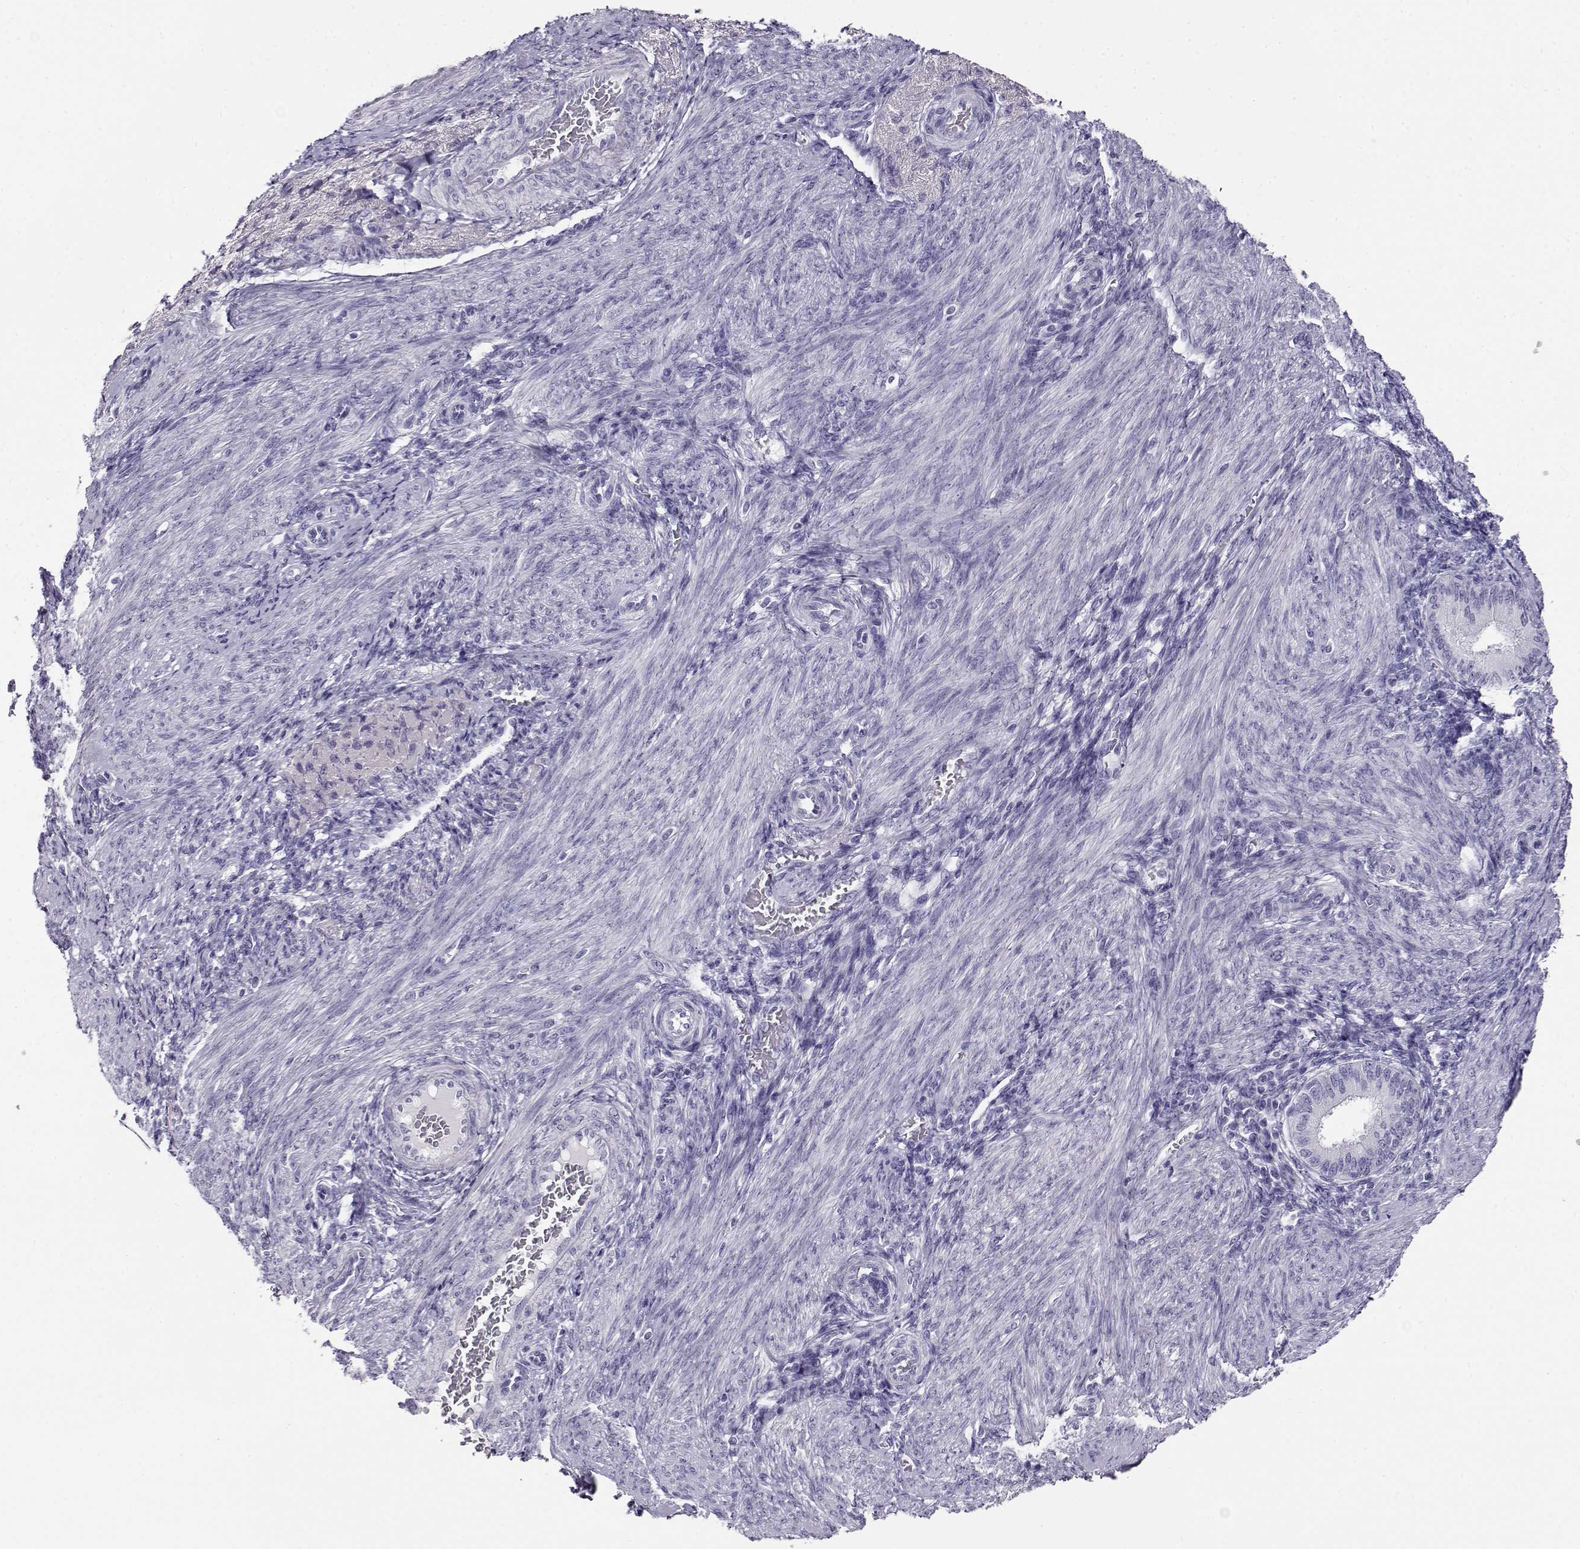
{"staining": {"intensity": "negative", "quantity": "none", "location": "none"}, "tissue": "endometrium", "cell_type": "Cells in endometrial stroma", "image_type": "normal", "snomed": [{"axis": "morphology", "description": "Normal tissue, NOS"}, {"axis": "topography", "description": "Endometrium"}], "caption": "High power microscopy image of an immunohistochemistry histopathology image of unremarkable endometrium, revealing no significant positivity in cells in endometrial stroma. Nuclei are stained in blue.", "gene": "CABS1", "patient": {"sex": "female", "age": 39}}